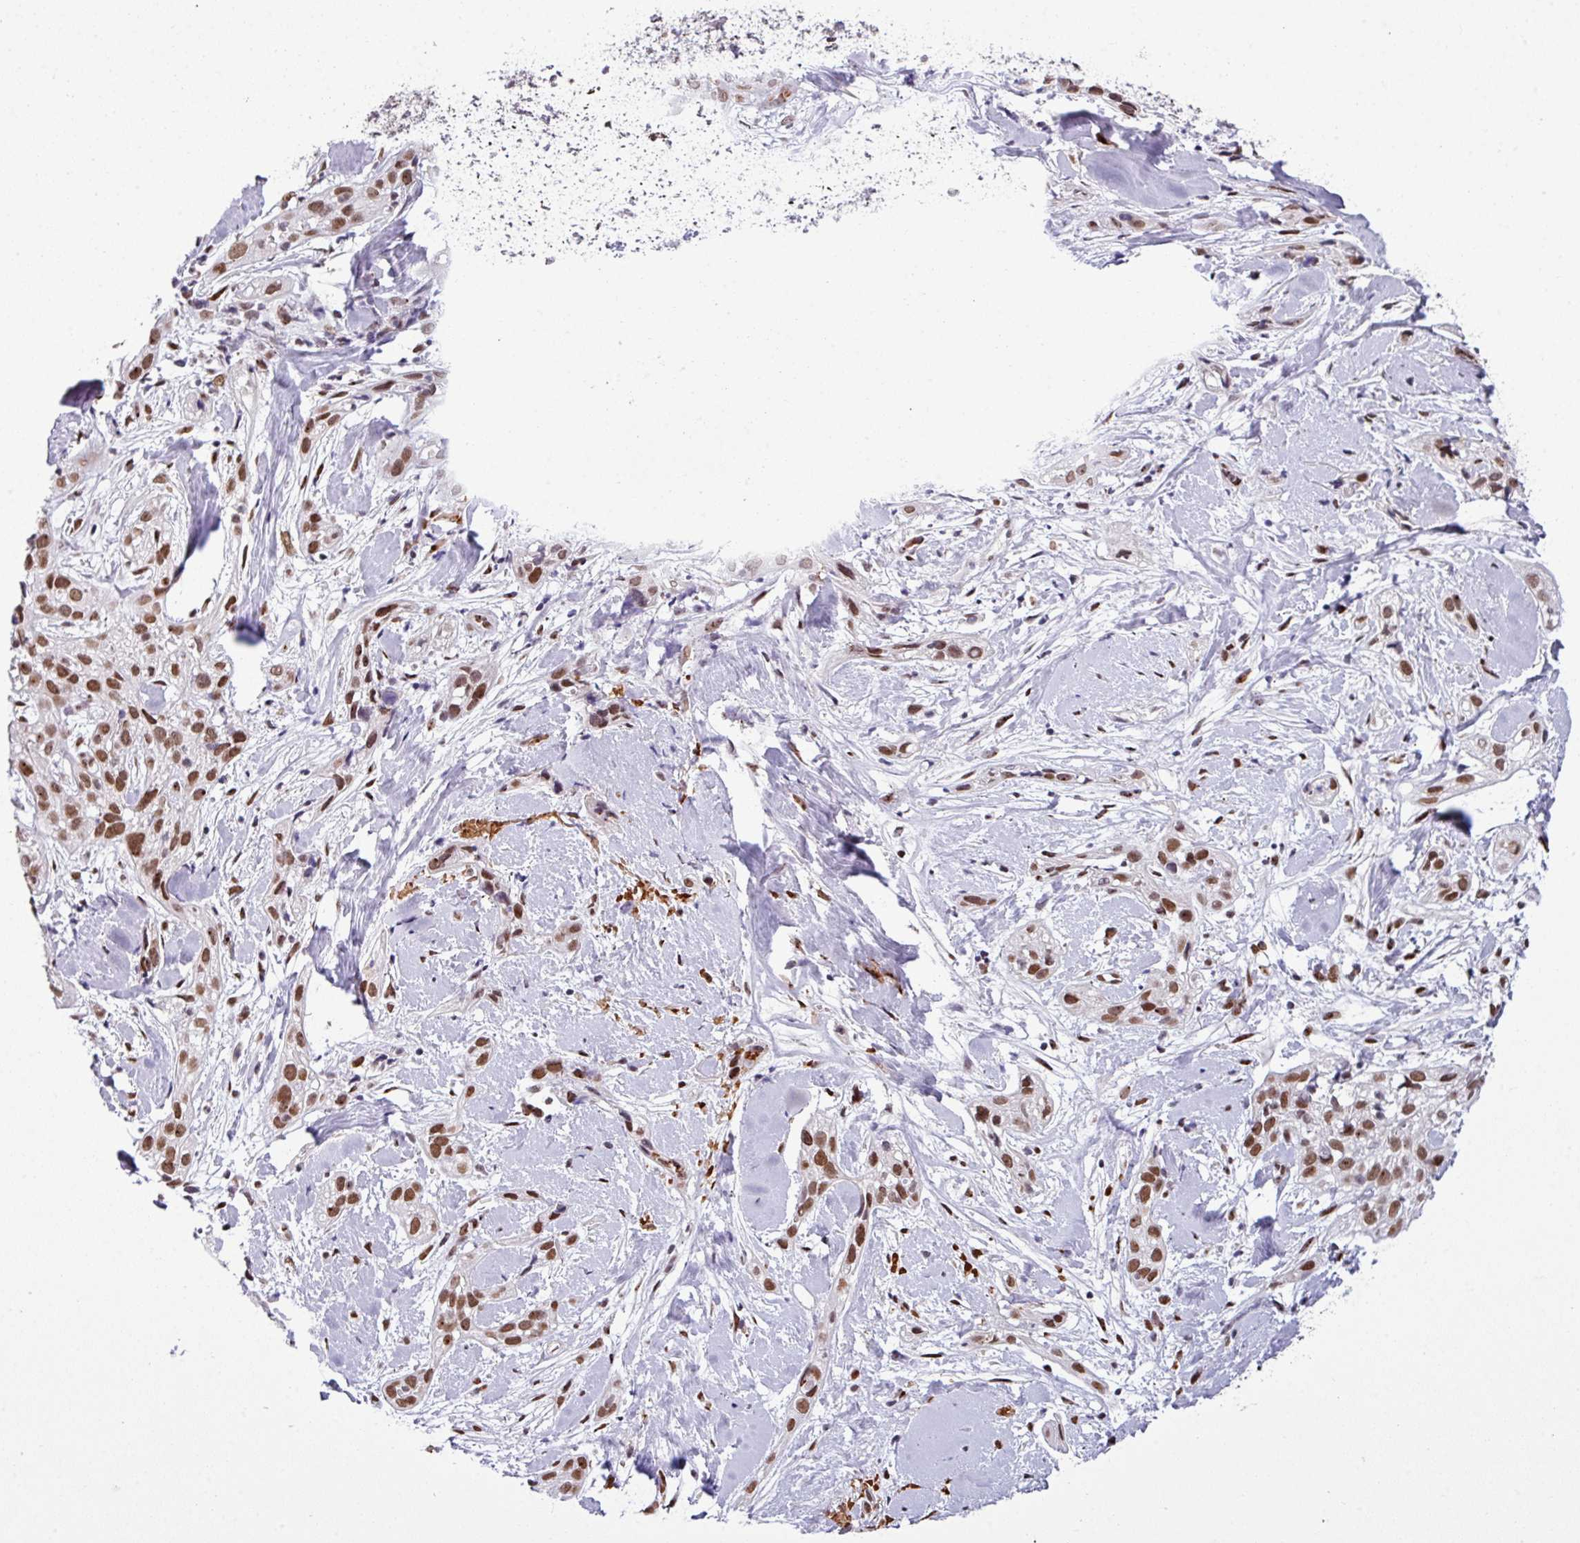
{"staining": {"intensity": "moderate", "quantity": ">75%", "location": "nuclear"}, "tissue": "skin cancer", "cell_type": "Tumor cells", "image_type": "cancer", "snomed": [{"axis": "morphology", "description": "Squamous cell carcinoma, NOS"}, {"axis": "topography", "description": "Skin"}], "caption": "Protein expression analysis of skin cancer (squamous cell carcinoma) demonstrates moderate nuclear staining in approximately >75% of tumor cells.", "gene": "PRDM5", "patient": {"sex": "male", "age": 82}}